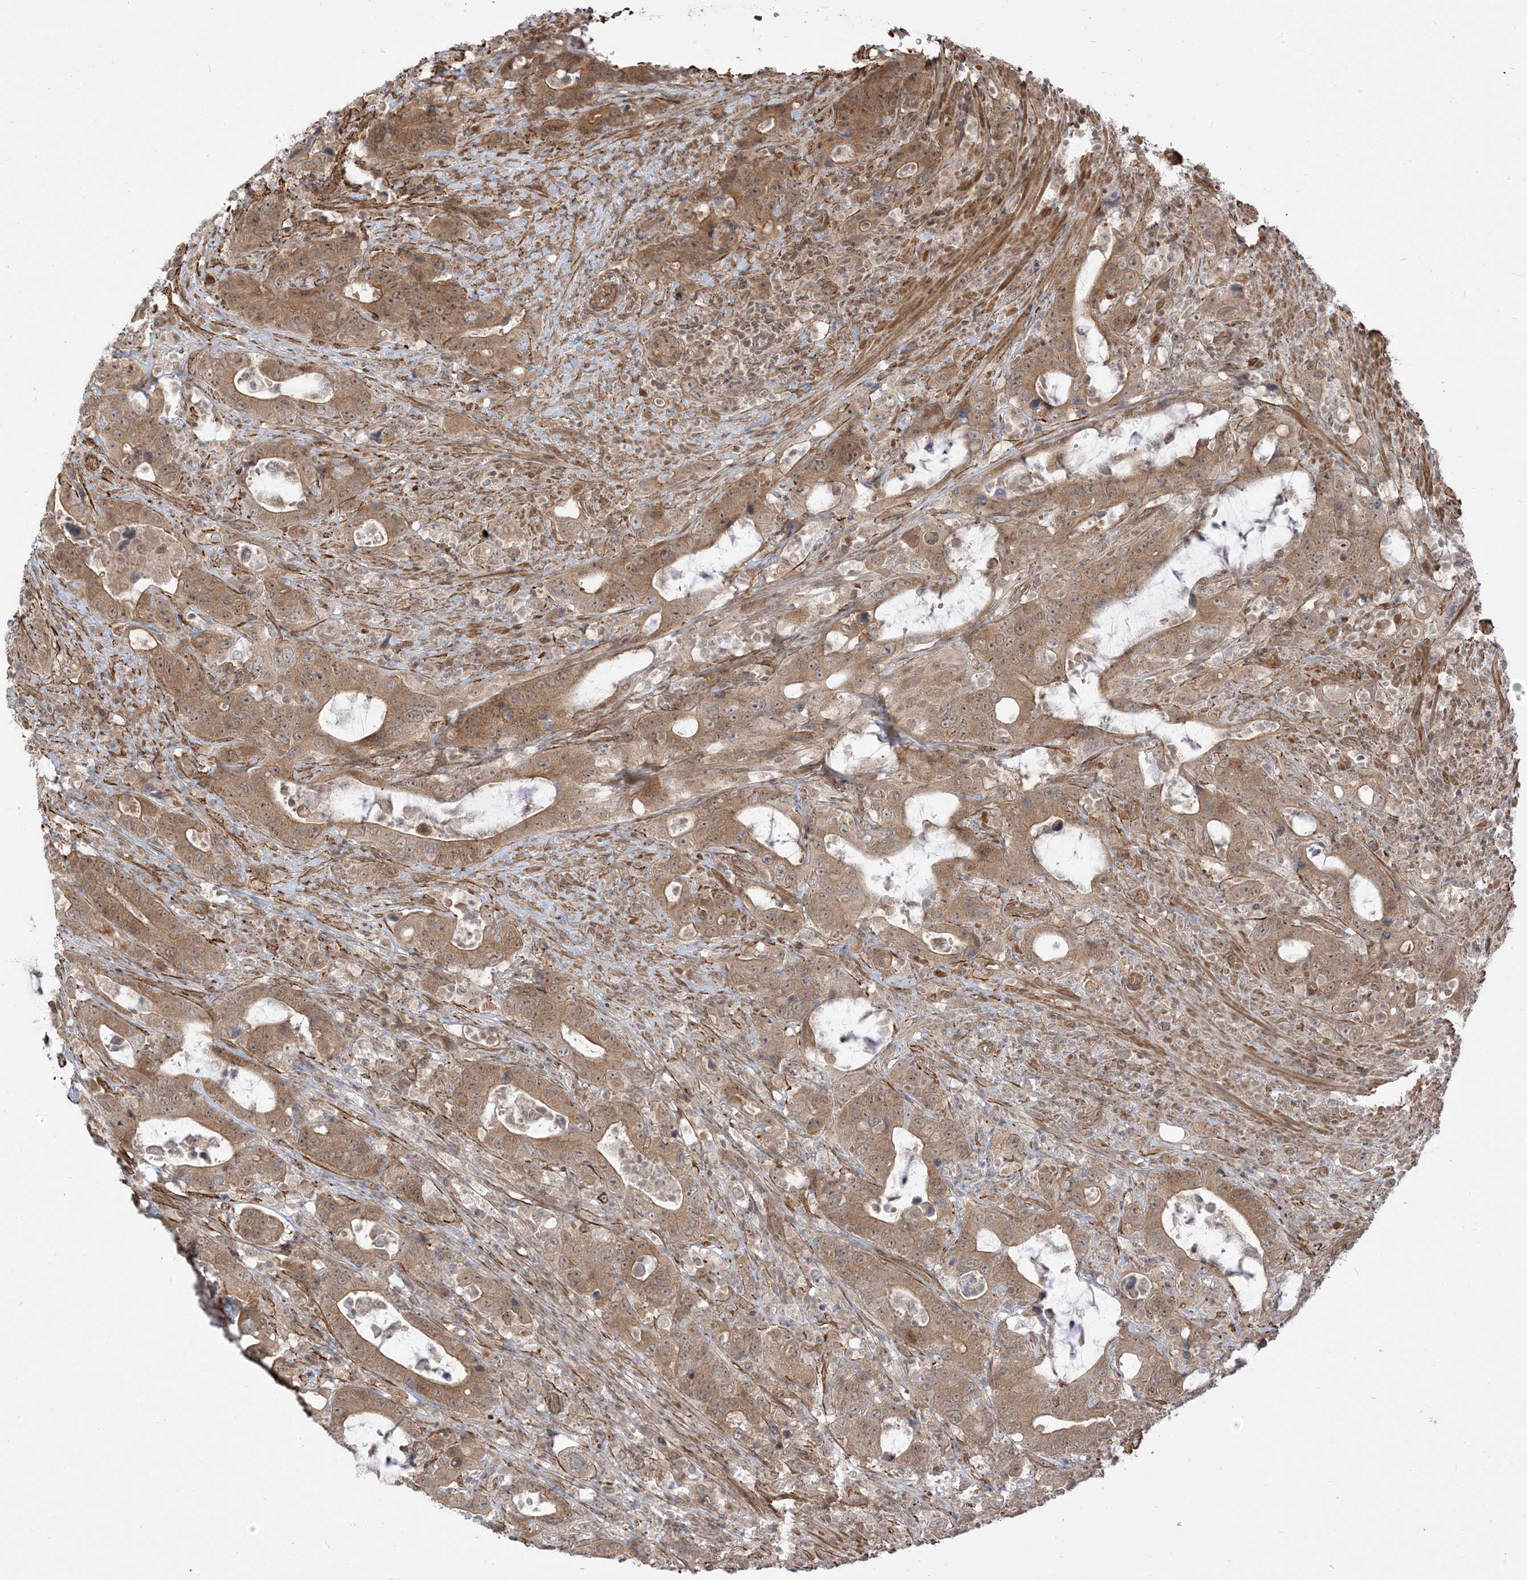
{"staining": {"intensity": "moderate", "quantity": ">75%", "location": "cytoplasmic/membranous"}, "tissue": "colorectal cancer", "cell_type": "Tumor cells", "image_type": "cancer", "snomed": [{"axis": "morphology", "description": "Adenocarcinoma, NOS"}, {"axis": "topography", "description": "Colon"}], "caption": "A micrograph showing moderate cytoplasmic/membranous positivity in about >75% of tumor cells in adenocarcinoma (colorectal), as visualized by brown immunohistochemical staining.", "gene": "TBCC", "patient": {"sex": "female", "age": 75}}